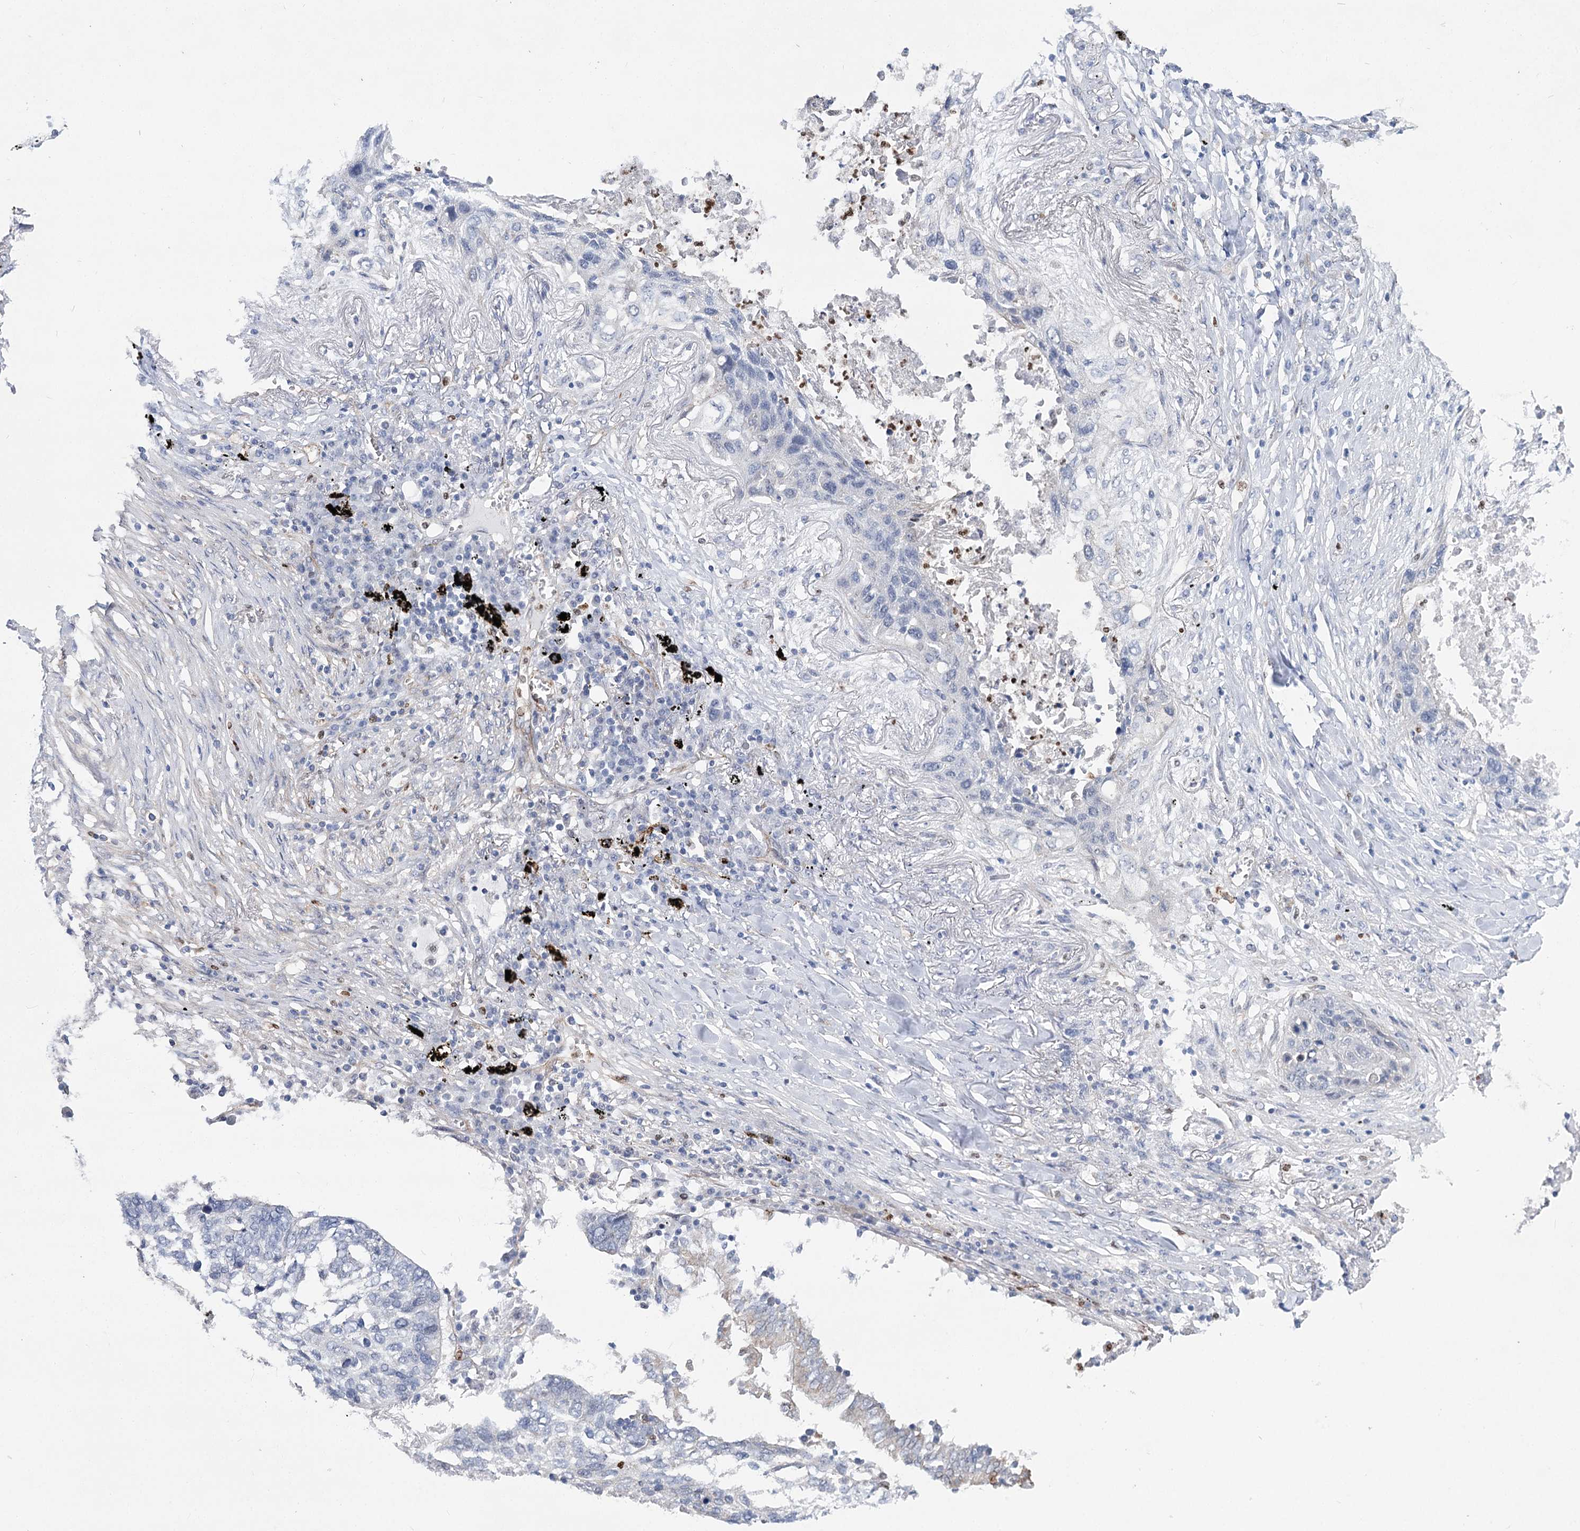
{"staining": {"intensity": "negative", "quantity": "none", "location": "none"}, "tissue": "lung cancer", "cell_type": "Tumor cells", "image_type": "cancer", "snomed": [{"axis": "morphology", "description": "Squamous cell carcinoma, NOS"}, {"axis": "topography", "description": "Lung"}], "caption": "Tumor cells are negative for protein expression in human lung cancer.", "gene": "THAP6", "patient": {"sex": "female", "age": 63}}